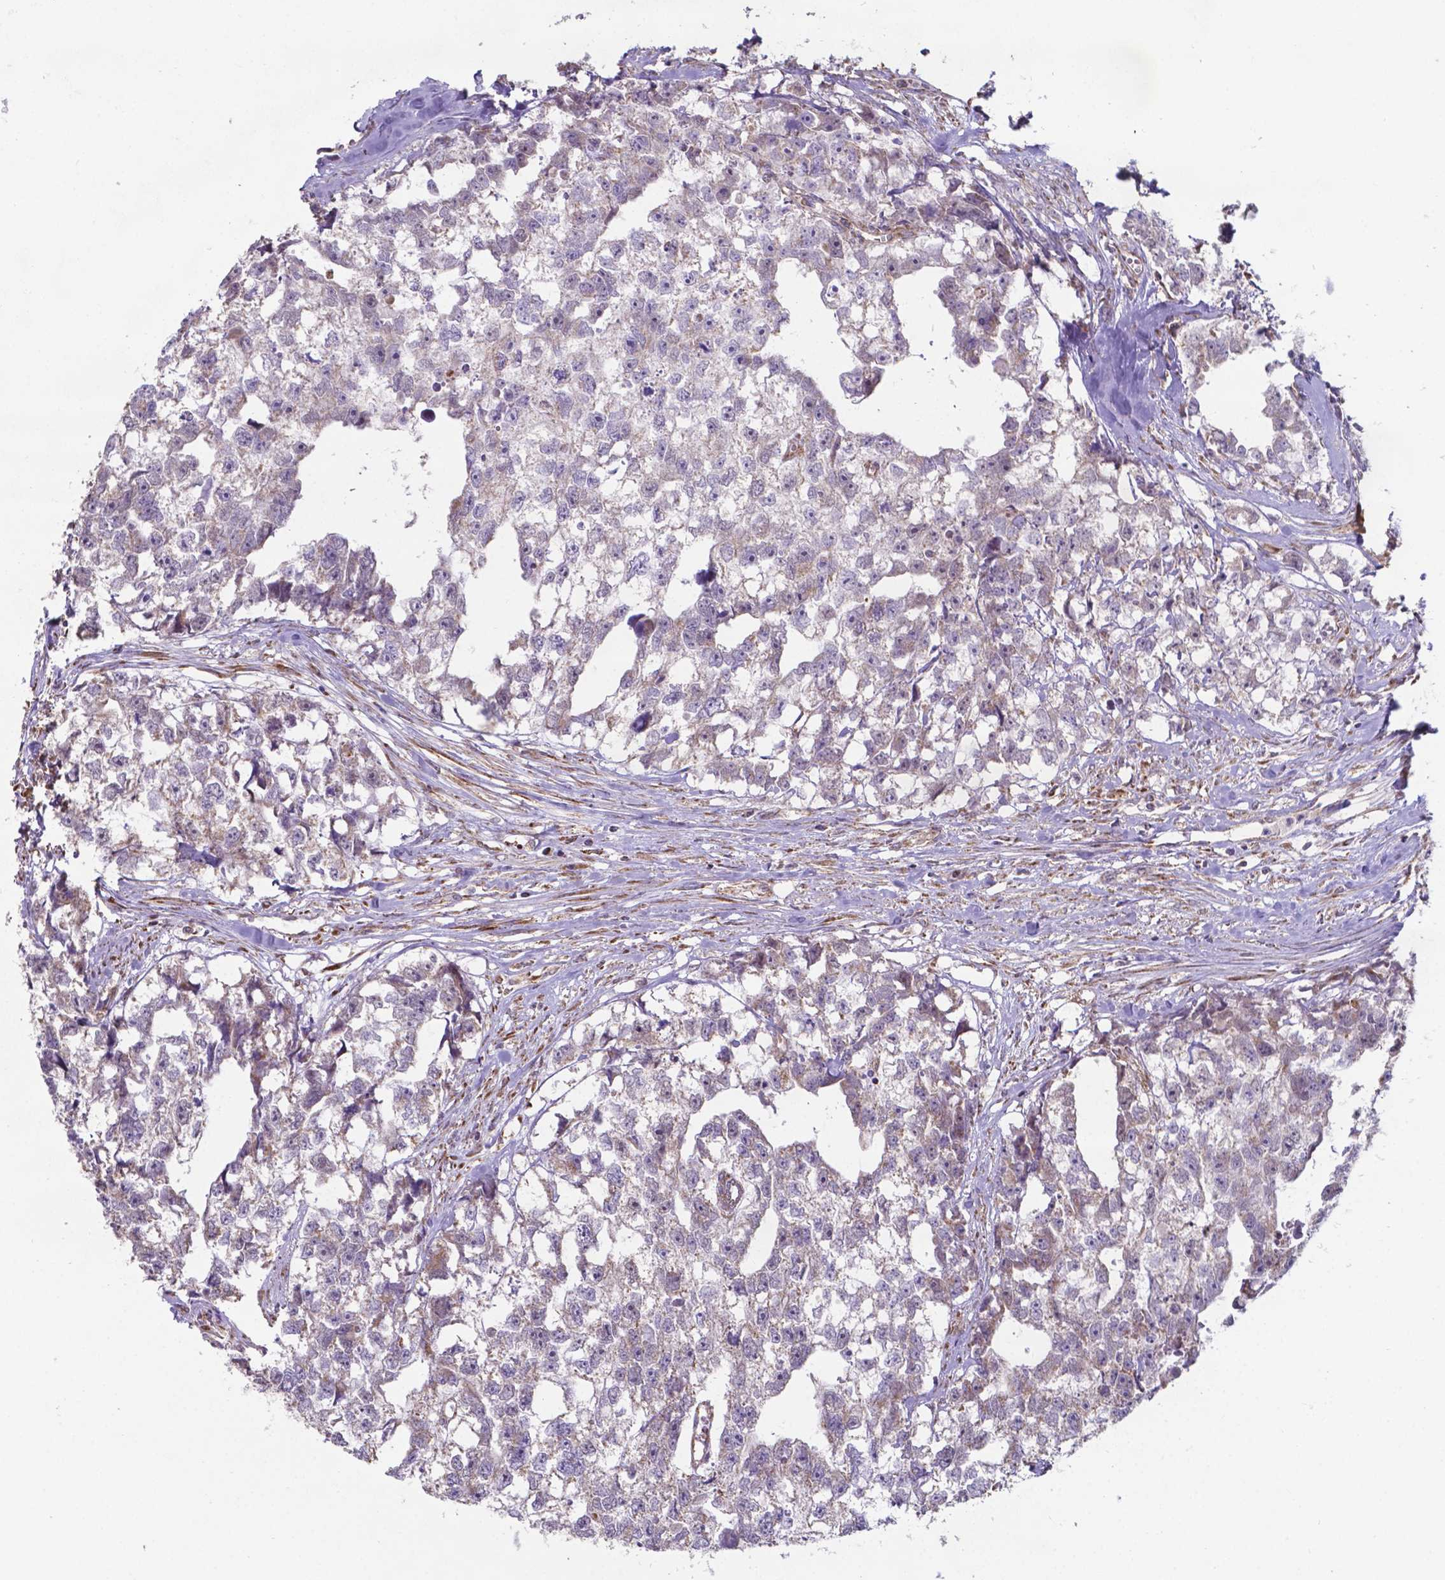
{"staining": {"intensity": "weak", "quantity": "<25%", "location": "cytoplasmic/membranous"}, "tissue": "testis cancer", "cell_type": "Tumor cells", "image_type": "cancer", "snomed": [{"axis": "morphology", "description": "Carcinoma, Embryonal, NOS"}, {"axis": "morphology", "description": "Teratoma, malignant, NOS"}, {"axis": "topography", "description": "Testis"}], "caption": "There is no significant expression in tumor cells of embryonal carcinoma (testis). (Immunohistochemistry (ihc), brightfield microscopy, high magnification).", "gene": "FAM114A1", "patient": {"sex": "male", "age": 44}}